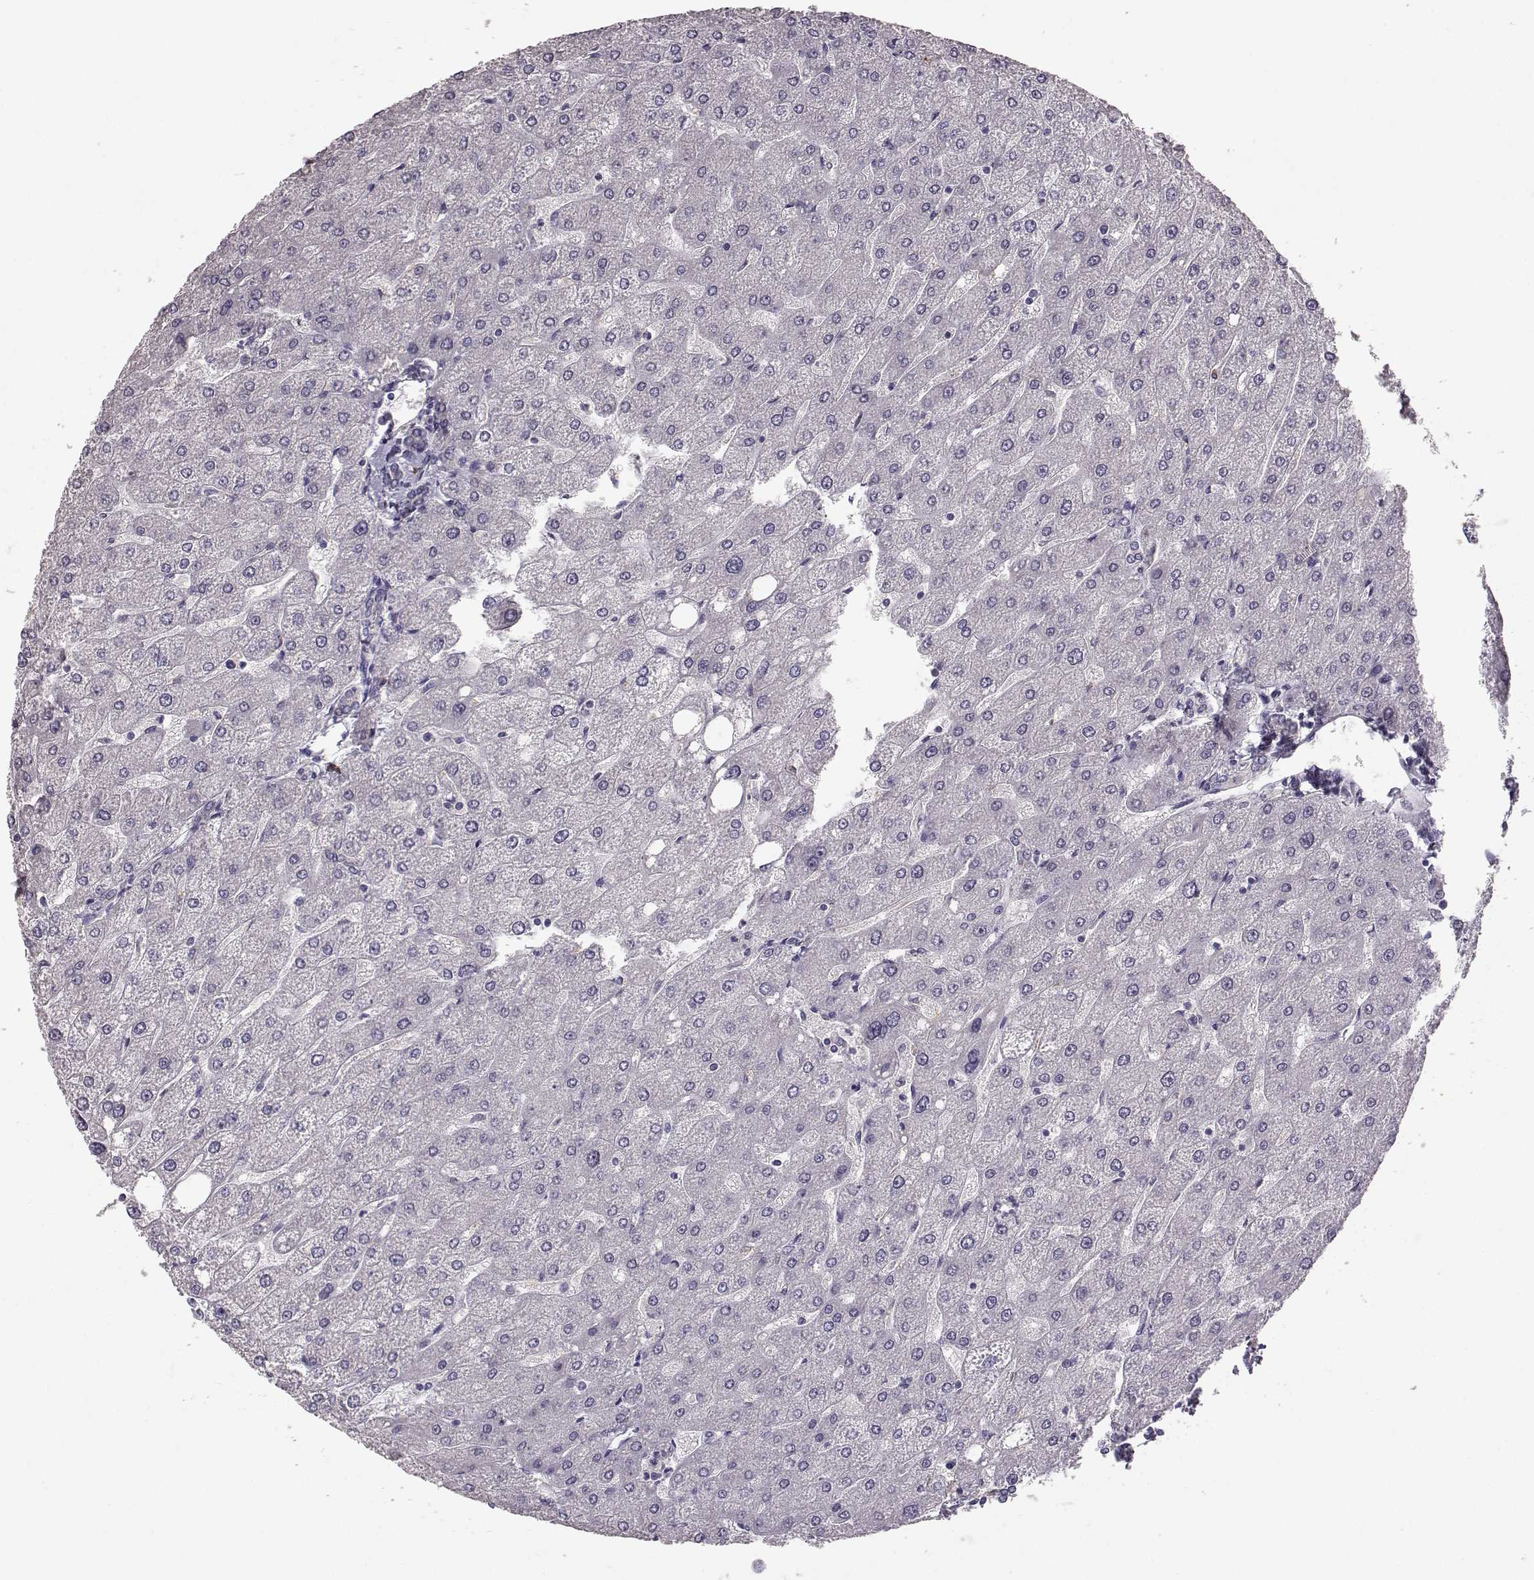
{"staining": {"intensity": "negative", "quantity": "none", "location": "none"}, "tissue": "liver", "cell_type": "Cholangiocytes", "image_type": "normal", "snomed": [{"axis": "morphology", "description": "Normal tissue, NOS"}, {"axis": "topography", "description": "Liver"}], "caption": "IHC micrograph of normal liver: human liver stained with DAB reveals no significant protein staining in cholangiocytes.", "gene": "GABRG3", "patient": {"sex": "male", "age": 67}}